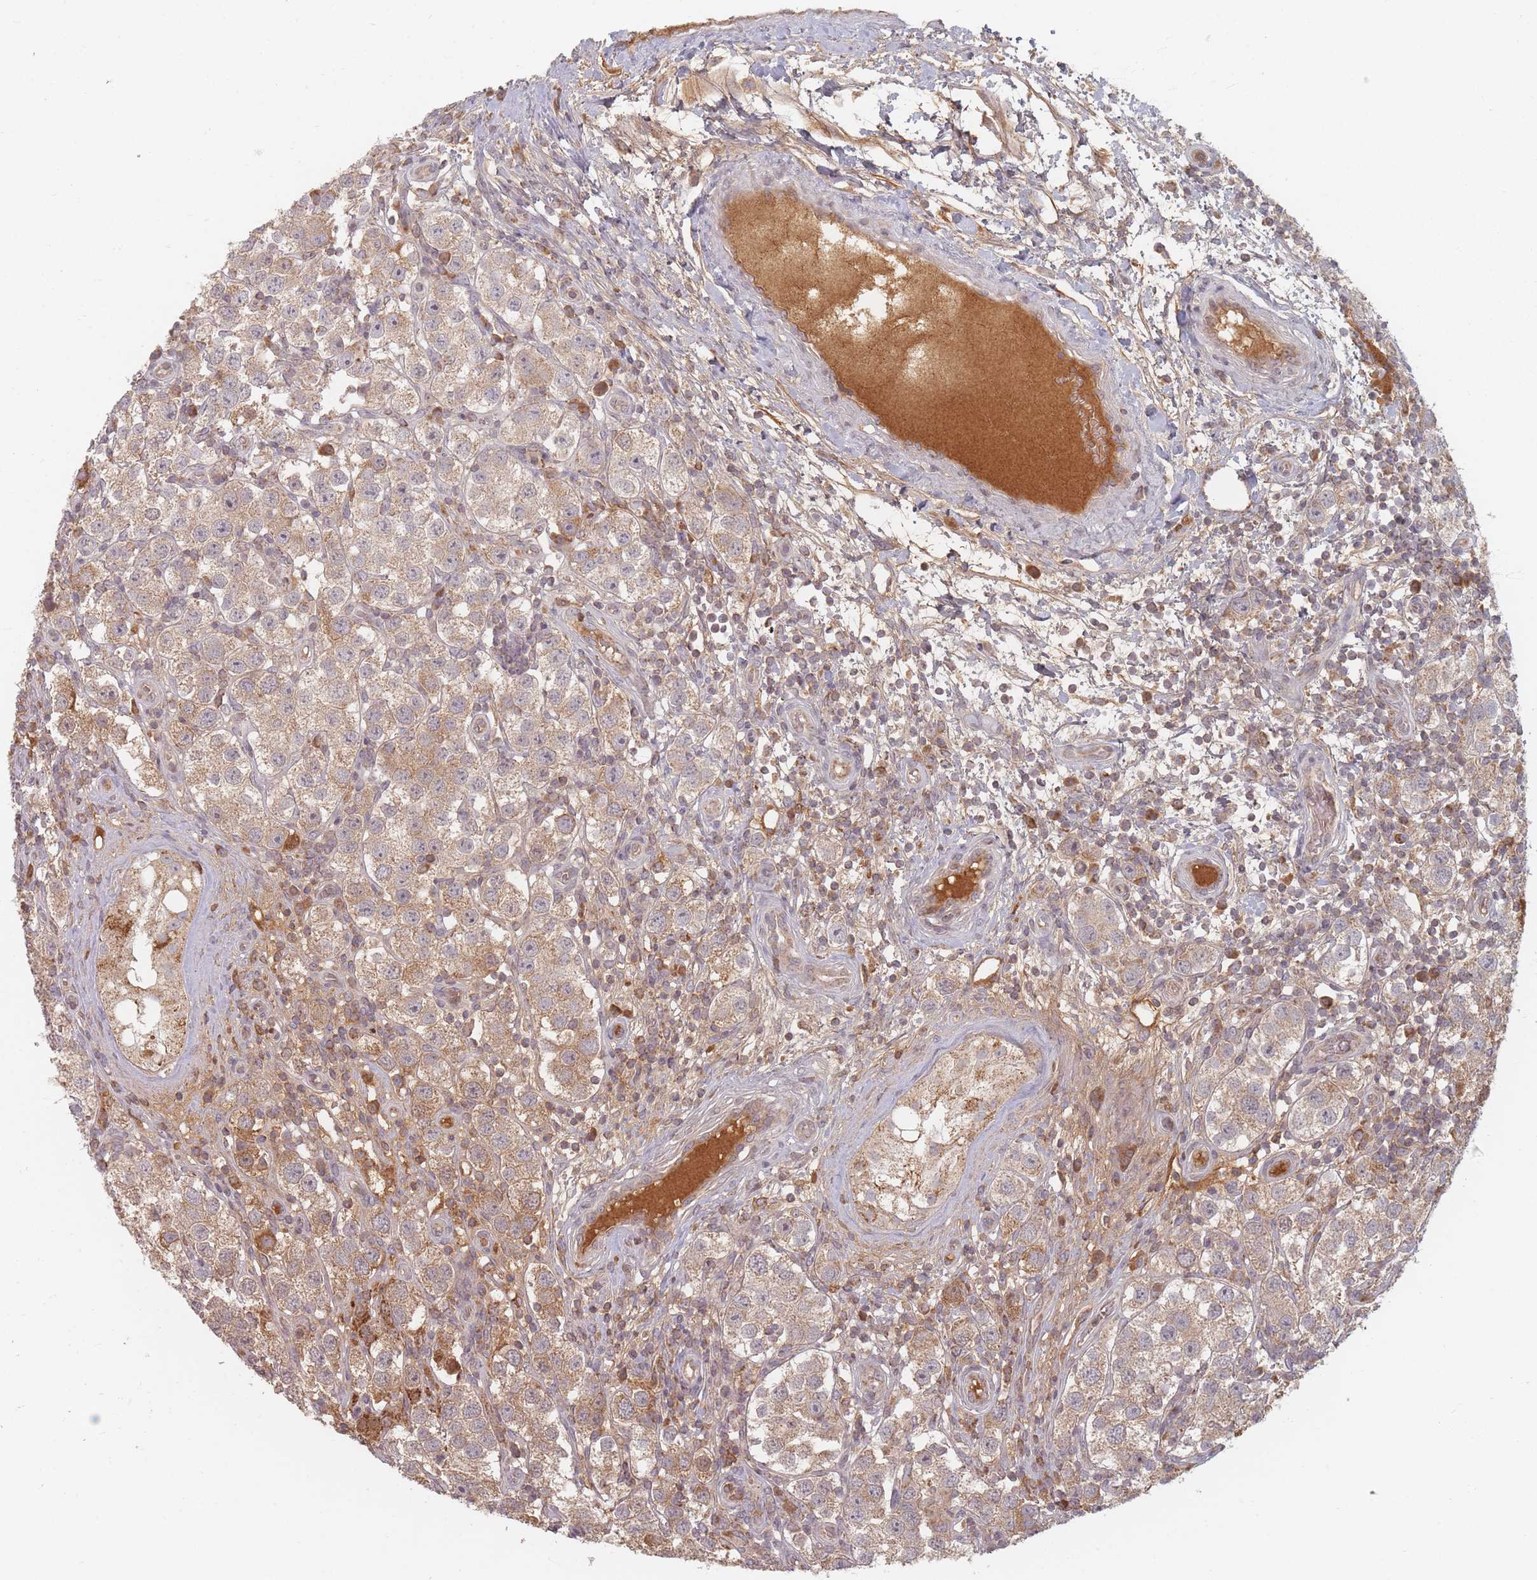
{"staining": {"intensity": "weak", "quantity": ">75%", "location": "cytoplasmic/membranous"}, "tissue": "testis cancer", "cell_type": "Tumor cells", "image_type": "cancer", "snomed": [{"axis": "morphology", "description": "Seminoma, NOS"}, {"axis": "topography", "description": "Testis"}], "caption": "This micrograph reveals testis cancer stained with IHC to label a protein in brown. The cytoplasmic/membranous of tumor cells show weak positivity for the protein. Nuclei are counter-stained blue.", "gene": "OR2M4", "patient": {"sex": "male", "age": 37}}